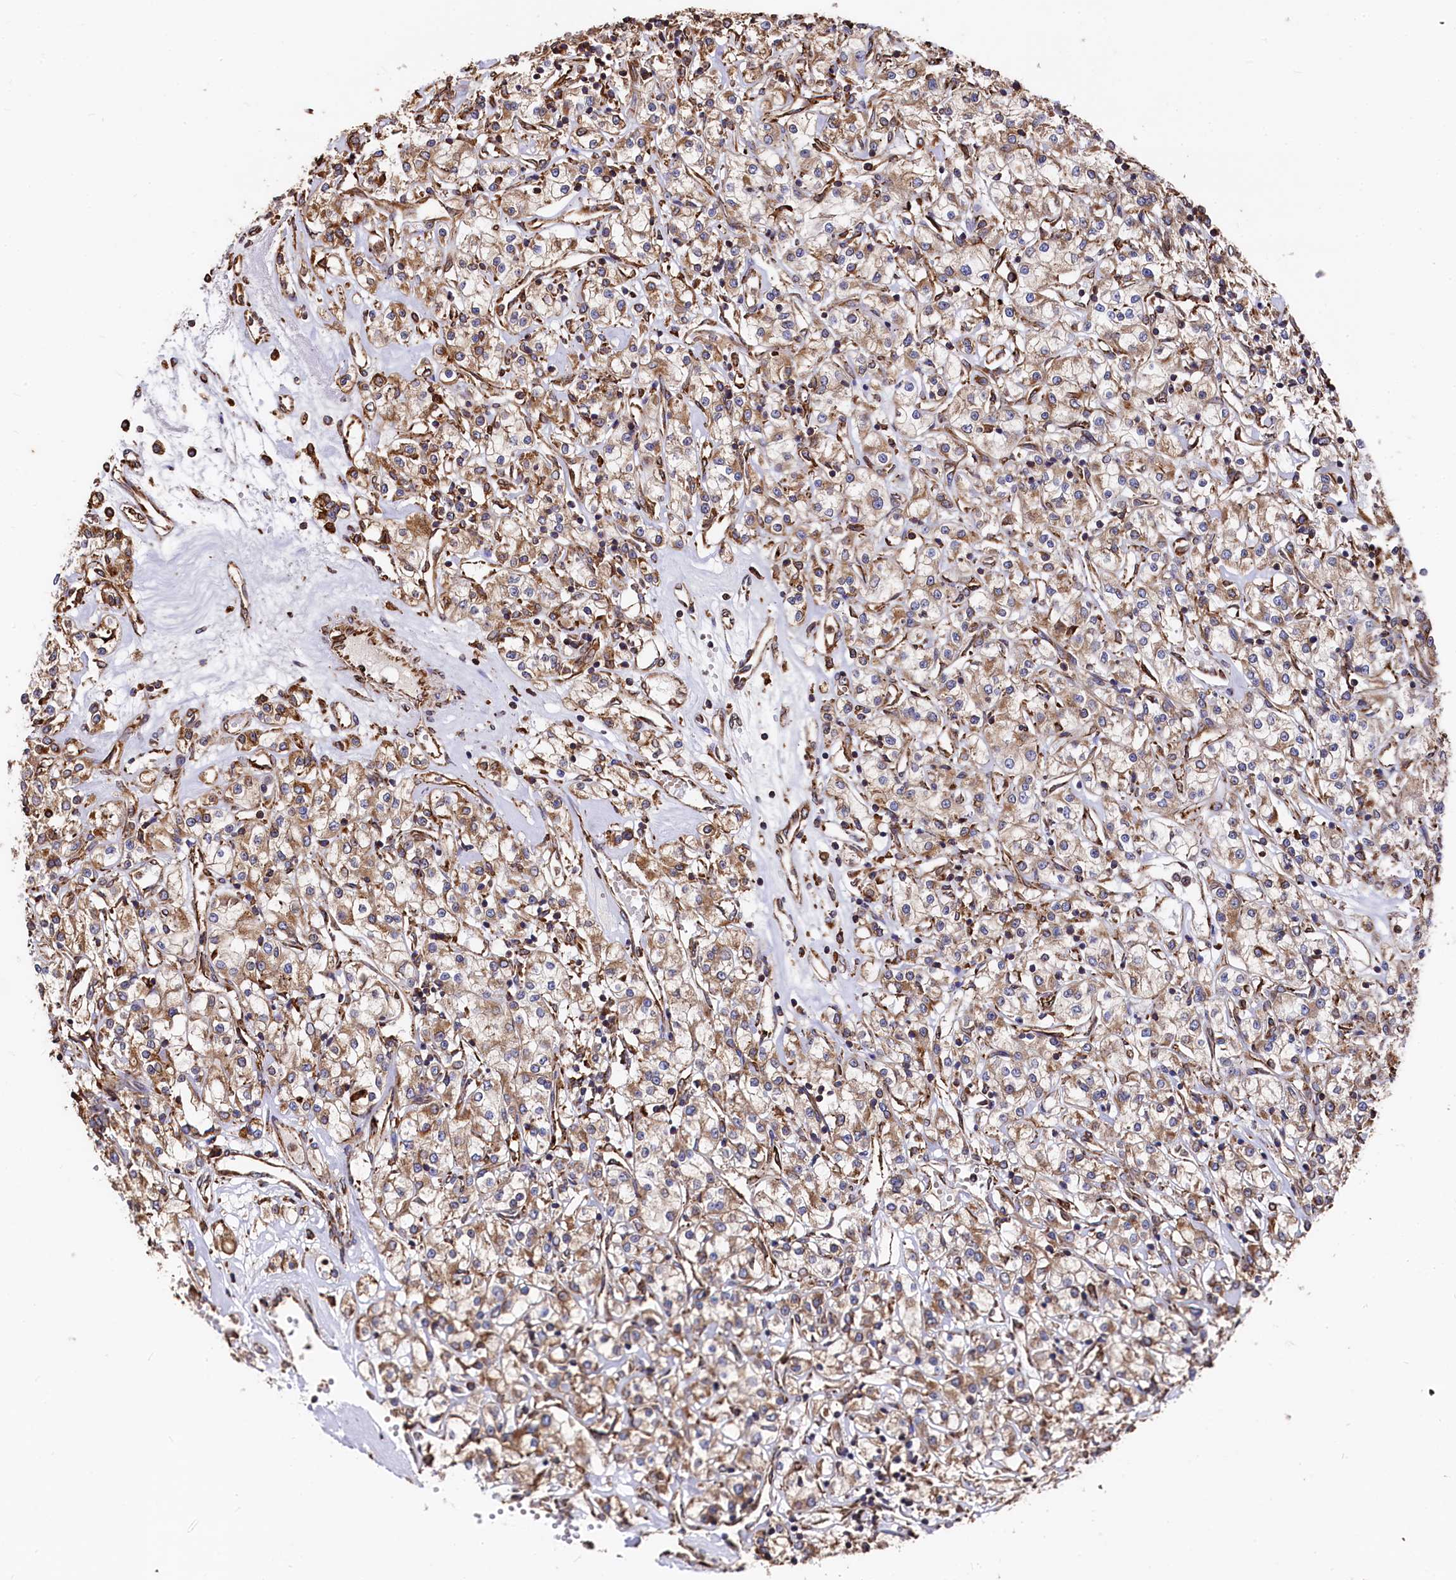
{"staining": {"intensity": "weak", "quantity": ">75%", "location": "cytoplasmic/membranous"}, "tissue": "renal cancer", "cell_type": "Tumor cells", "image_type": "cancer", "snomed": [{"axis": "morphology", "description": "Adenocarcinoma, NOS"}, {"axis": "topography", "description": "Kidney"}], "caption": "The micrograph exhibits staining of renal cancer (adenocarcinoma), revealing weak cytoplasmic/membranous protein positivity (brown color) within tumor cells.", "gene": "NEURL1B", "patient": {"sex": "female", "age": 59}}